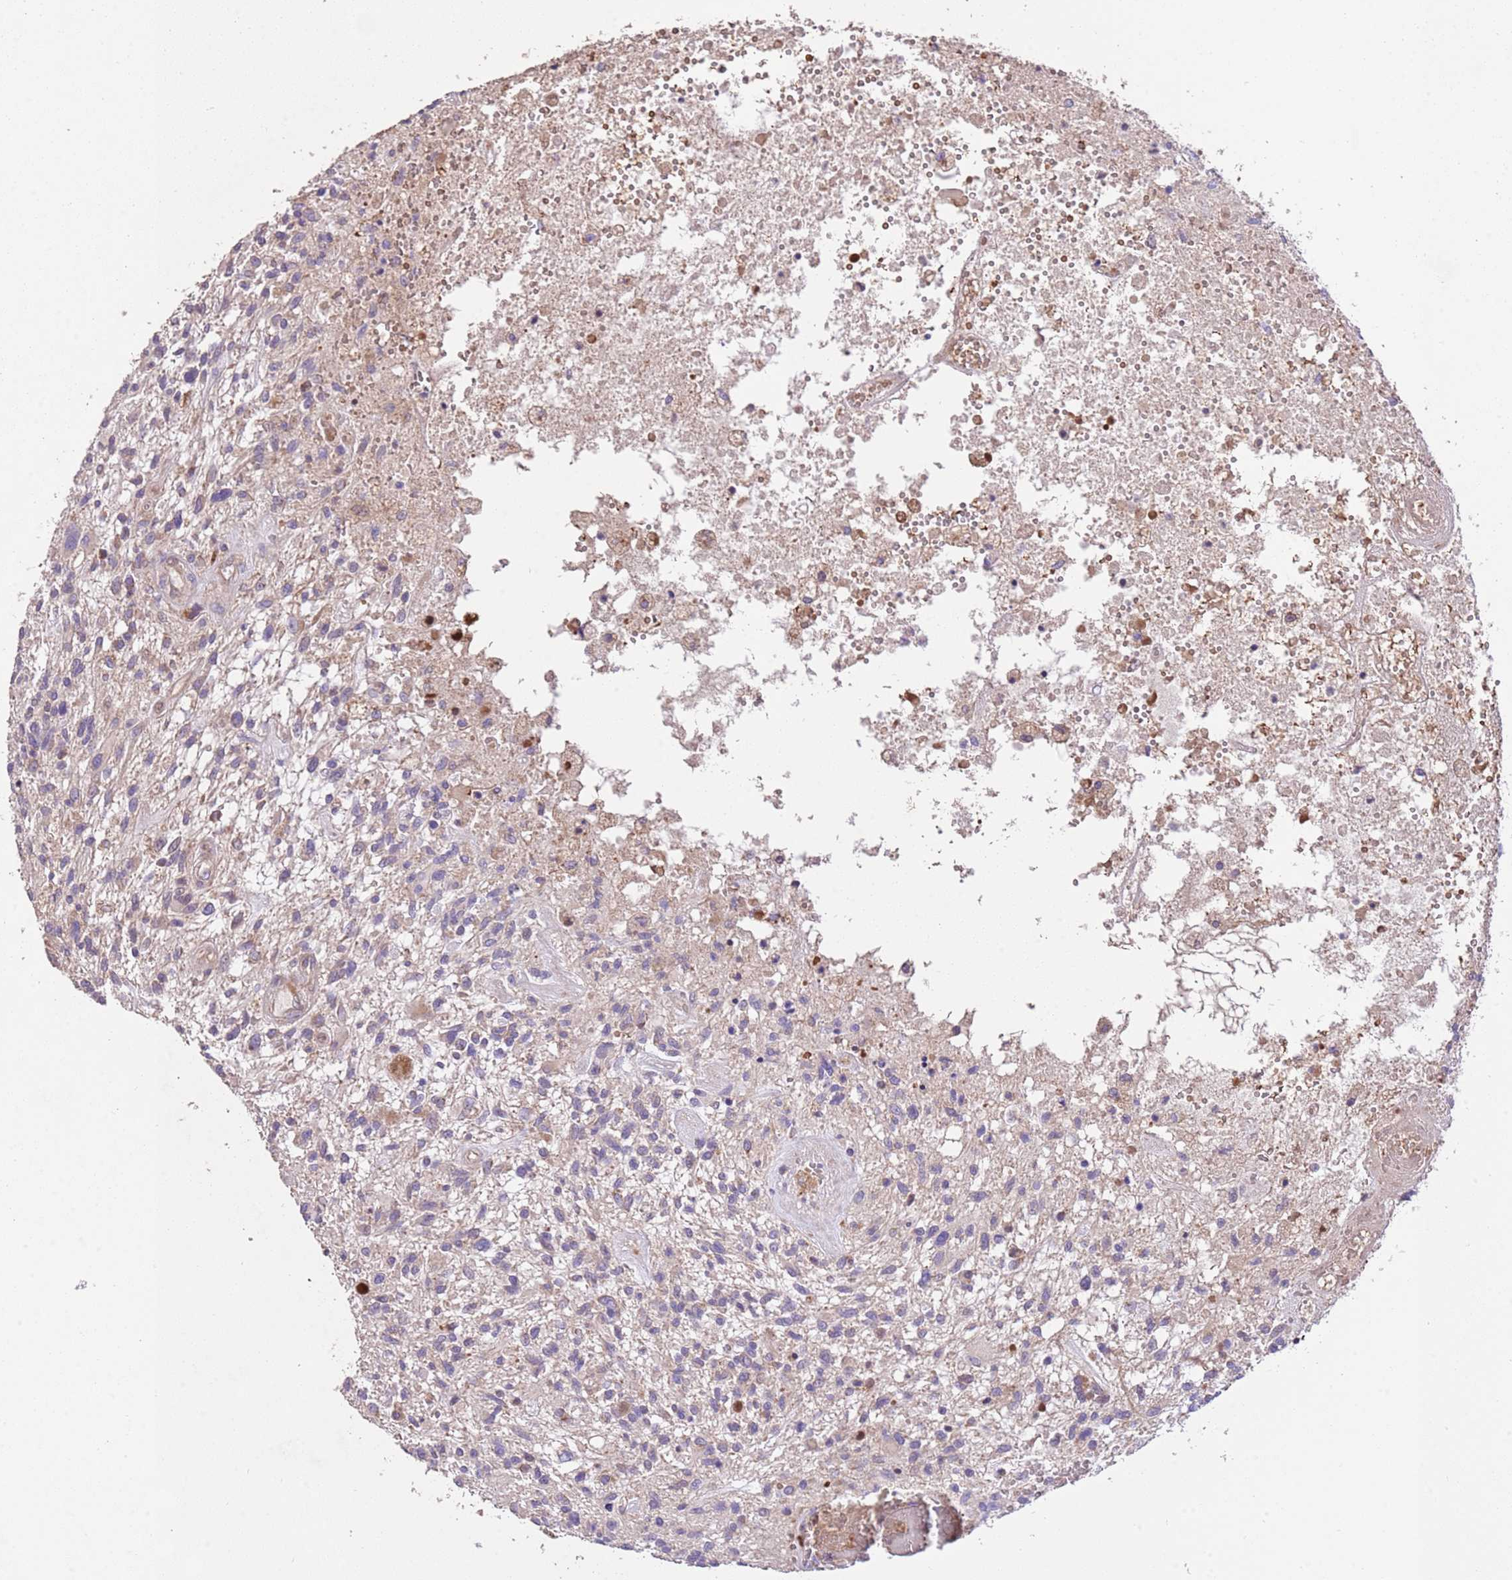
{"staining": {"intensity": "negative", "quantity": "none", "location": "none"}, "tissue": "glioma", "cell_type": "Tumor cells", "image_type": "cancer", "snomed": [{"axis": "morphology", "description": "Glioma, malignant, High grade"}, {"axis": "topography", "description": "Brain"}], "caption": "IHC micrograph of neoplastic tissue: high-grade glioma (malignant) stained with DAB reveals no significant protein expression in tumor cells.", "gene": "PIGA", "patient": {"sex": "male", "age": 47}}